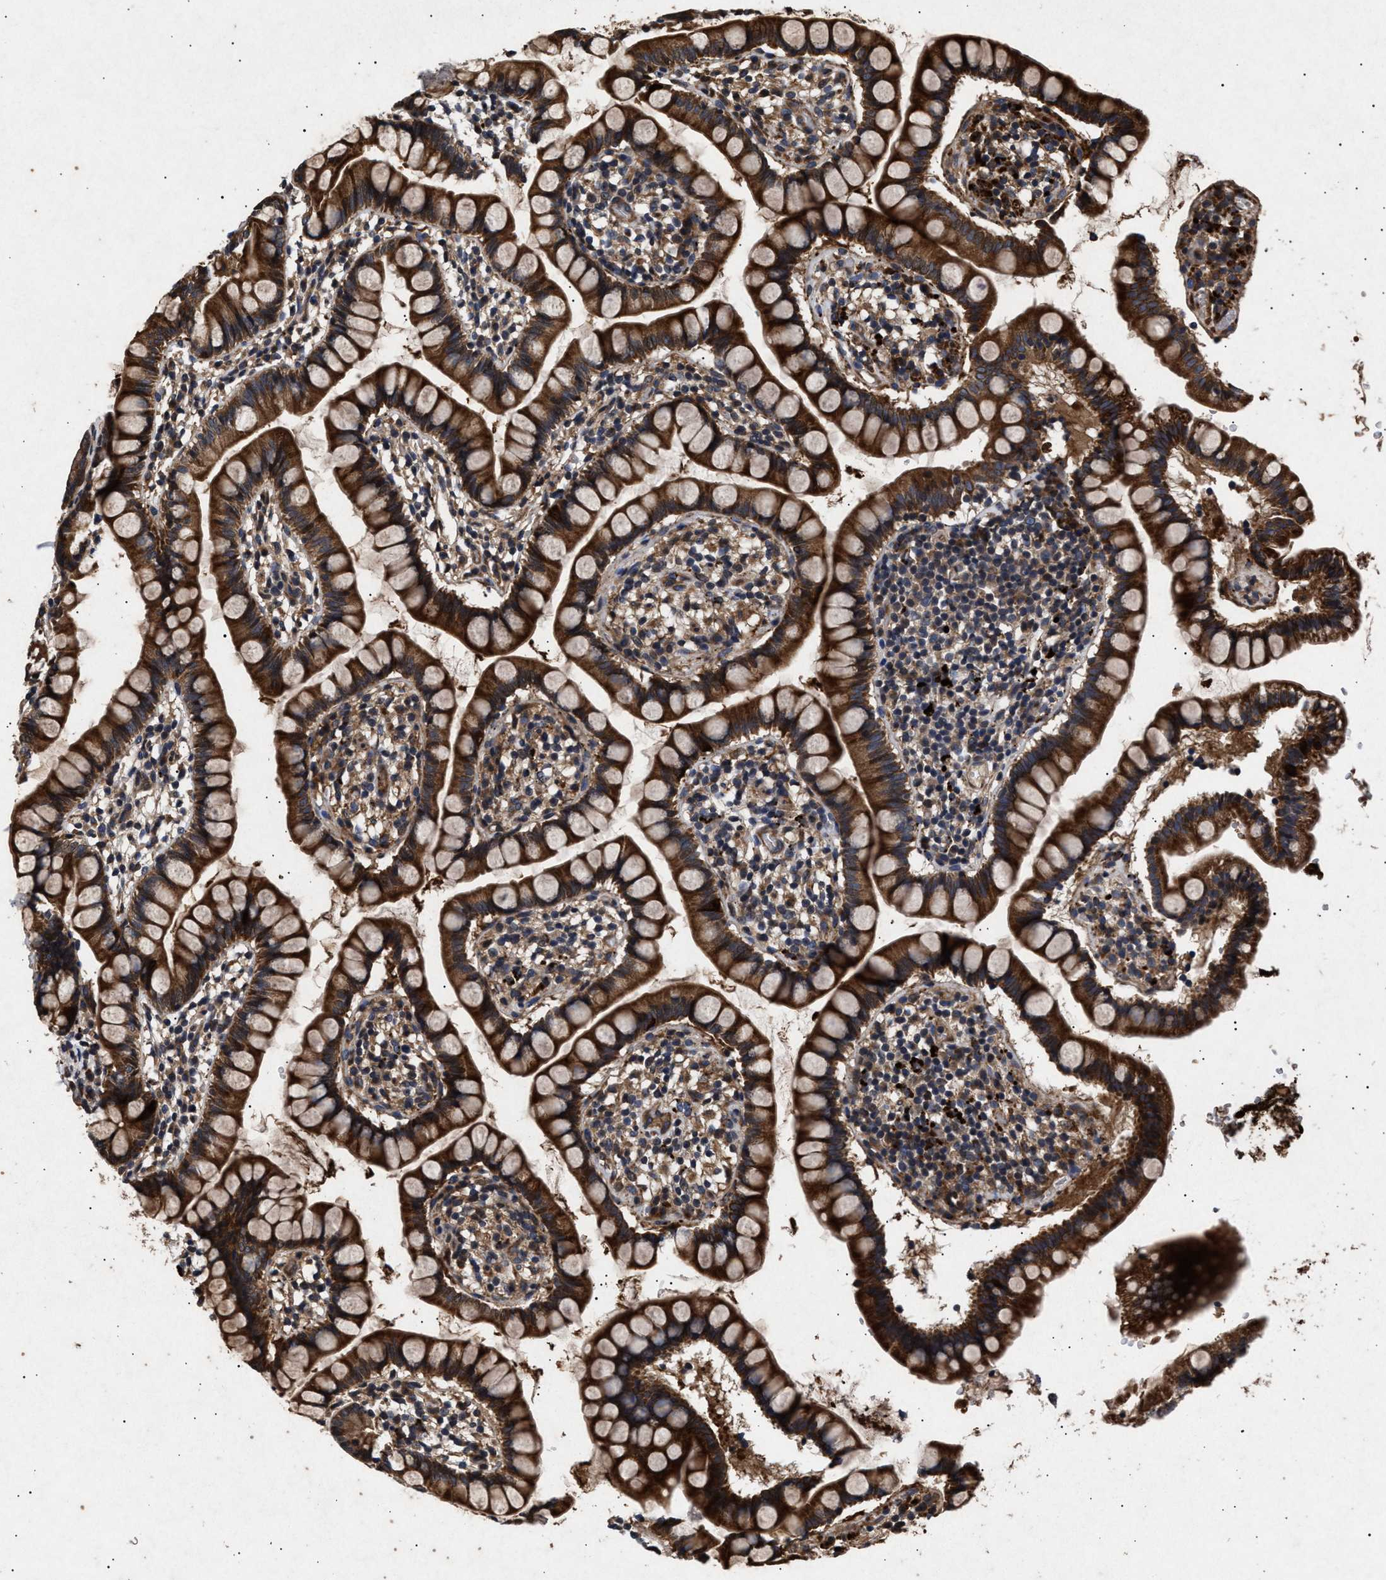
{"staining": {"intensity": "strong", "quantity": ">75%", "location": "cytoplasmic/membranous"}, "tissue": "small intestine", "cell_type": "Glandular cells", "image_type": "normal", "snomed": [{"axis": "morphology", "description": "Normal tissue, NOS"}, {"axis": "topography", "description": "Small intestine"}], "caption": "Immunohistochemical staining of benign human small intestine exhibits strong cytoplasmic/membranous protein positivity in approximately >75% of glandular cells. (DAB IHC, brown staining for protein, blue staining for nuclei).", "gene": "ITGB5", "patient": {"sex": "female", "age": 84}}